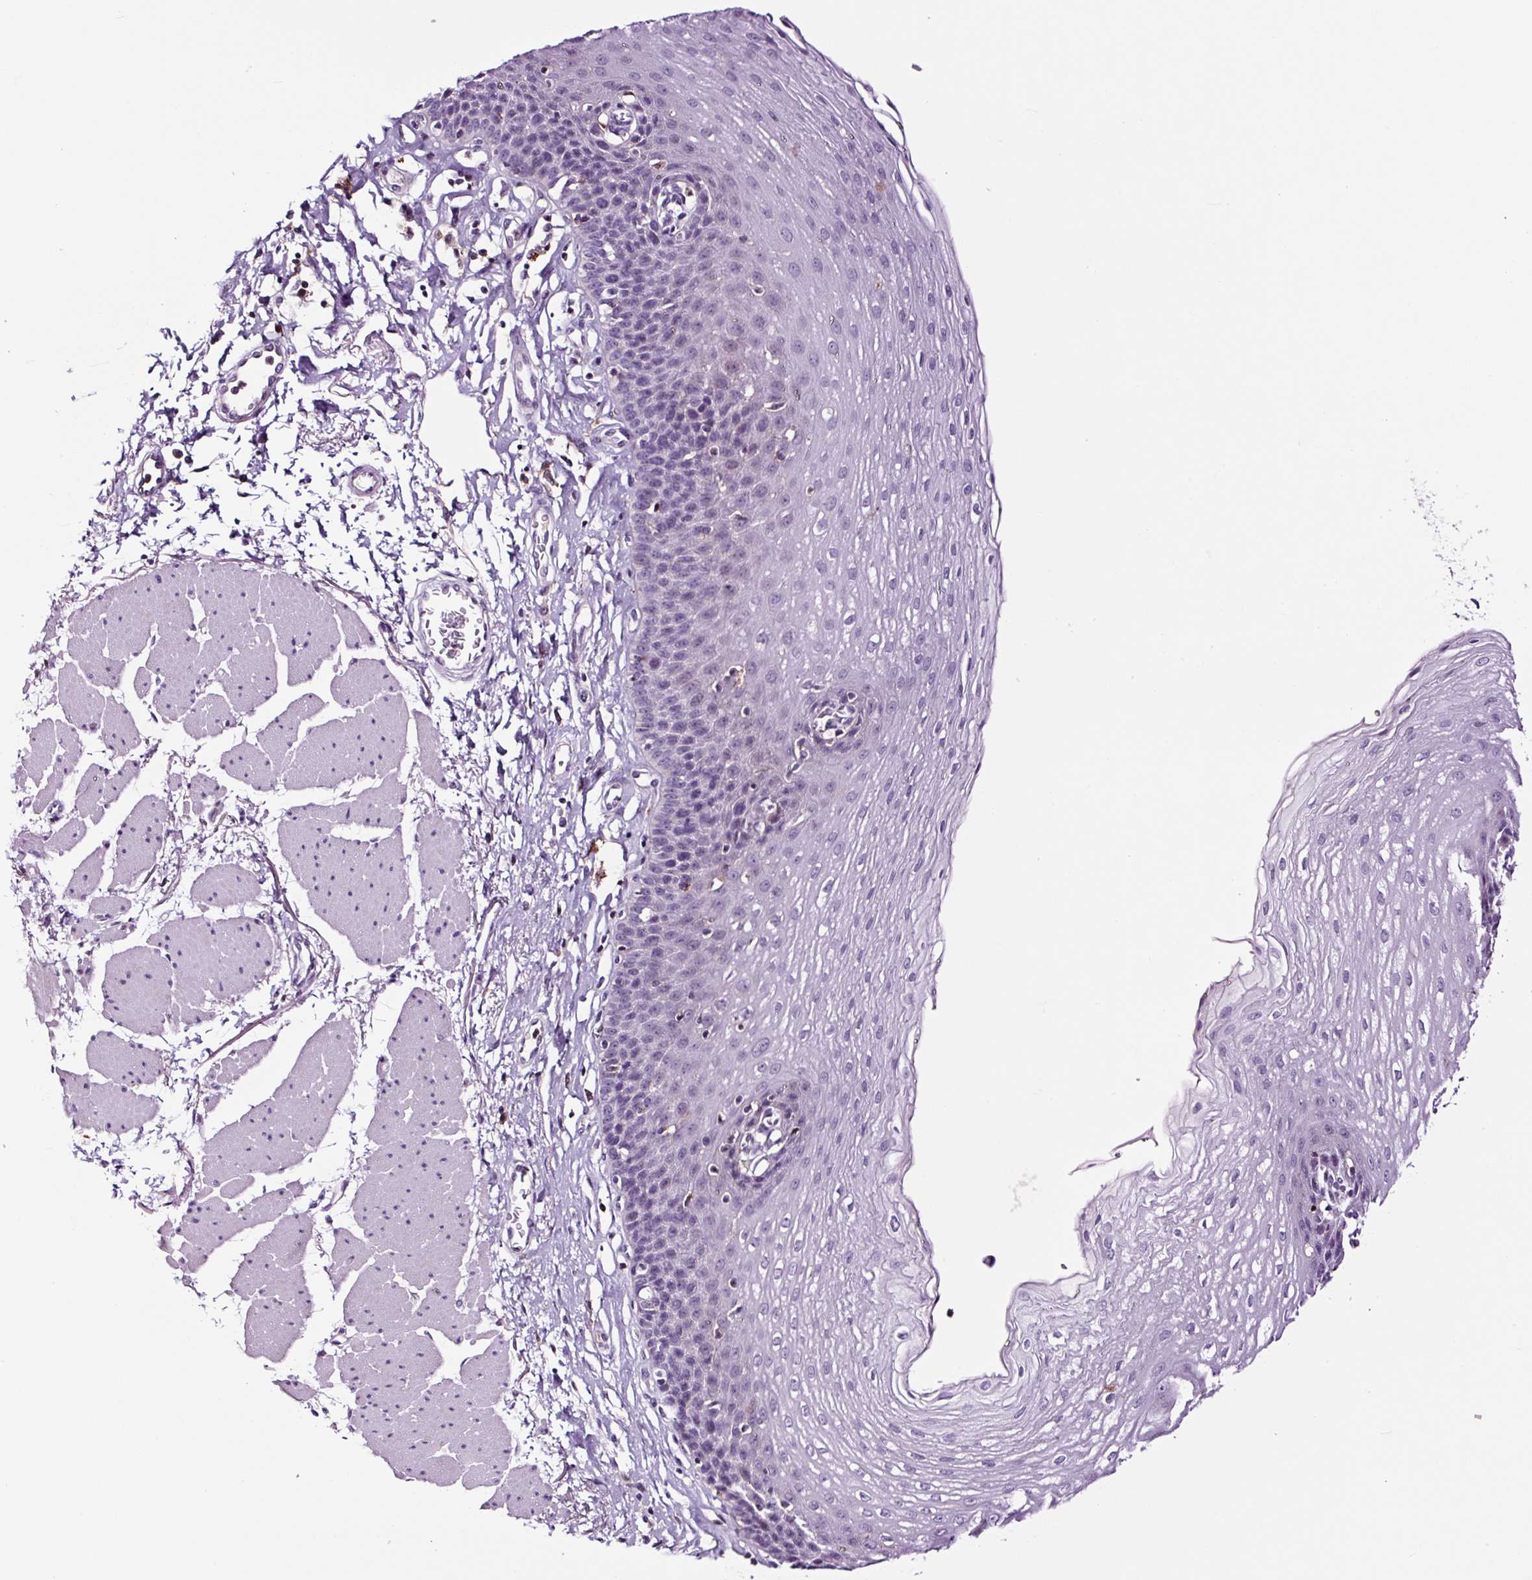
{"staining": {"intensity": "negative", "quantity": "none", "location": "none"}, "tissue": "esophagus", "cell_type": "Squamous epithelial cells", "image_type": "normal", "snomed": [{"axis": "morphology", "description": "Normal tissue, NOS"}, {"axis": "topography", "description": "Esophagus"}], "caption": "Immunohistochemistry of benign esophagus exhibits no staining in squamous epithelial cells.", "gene": "TAFA3", "patient": {"sex": "female", "age": 81}}